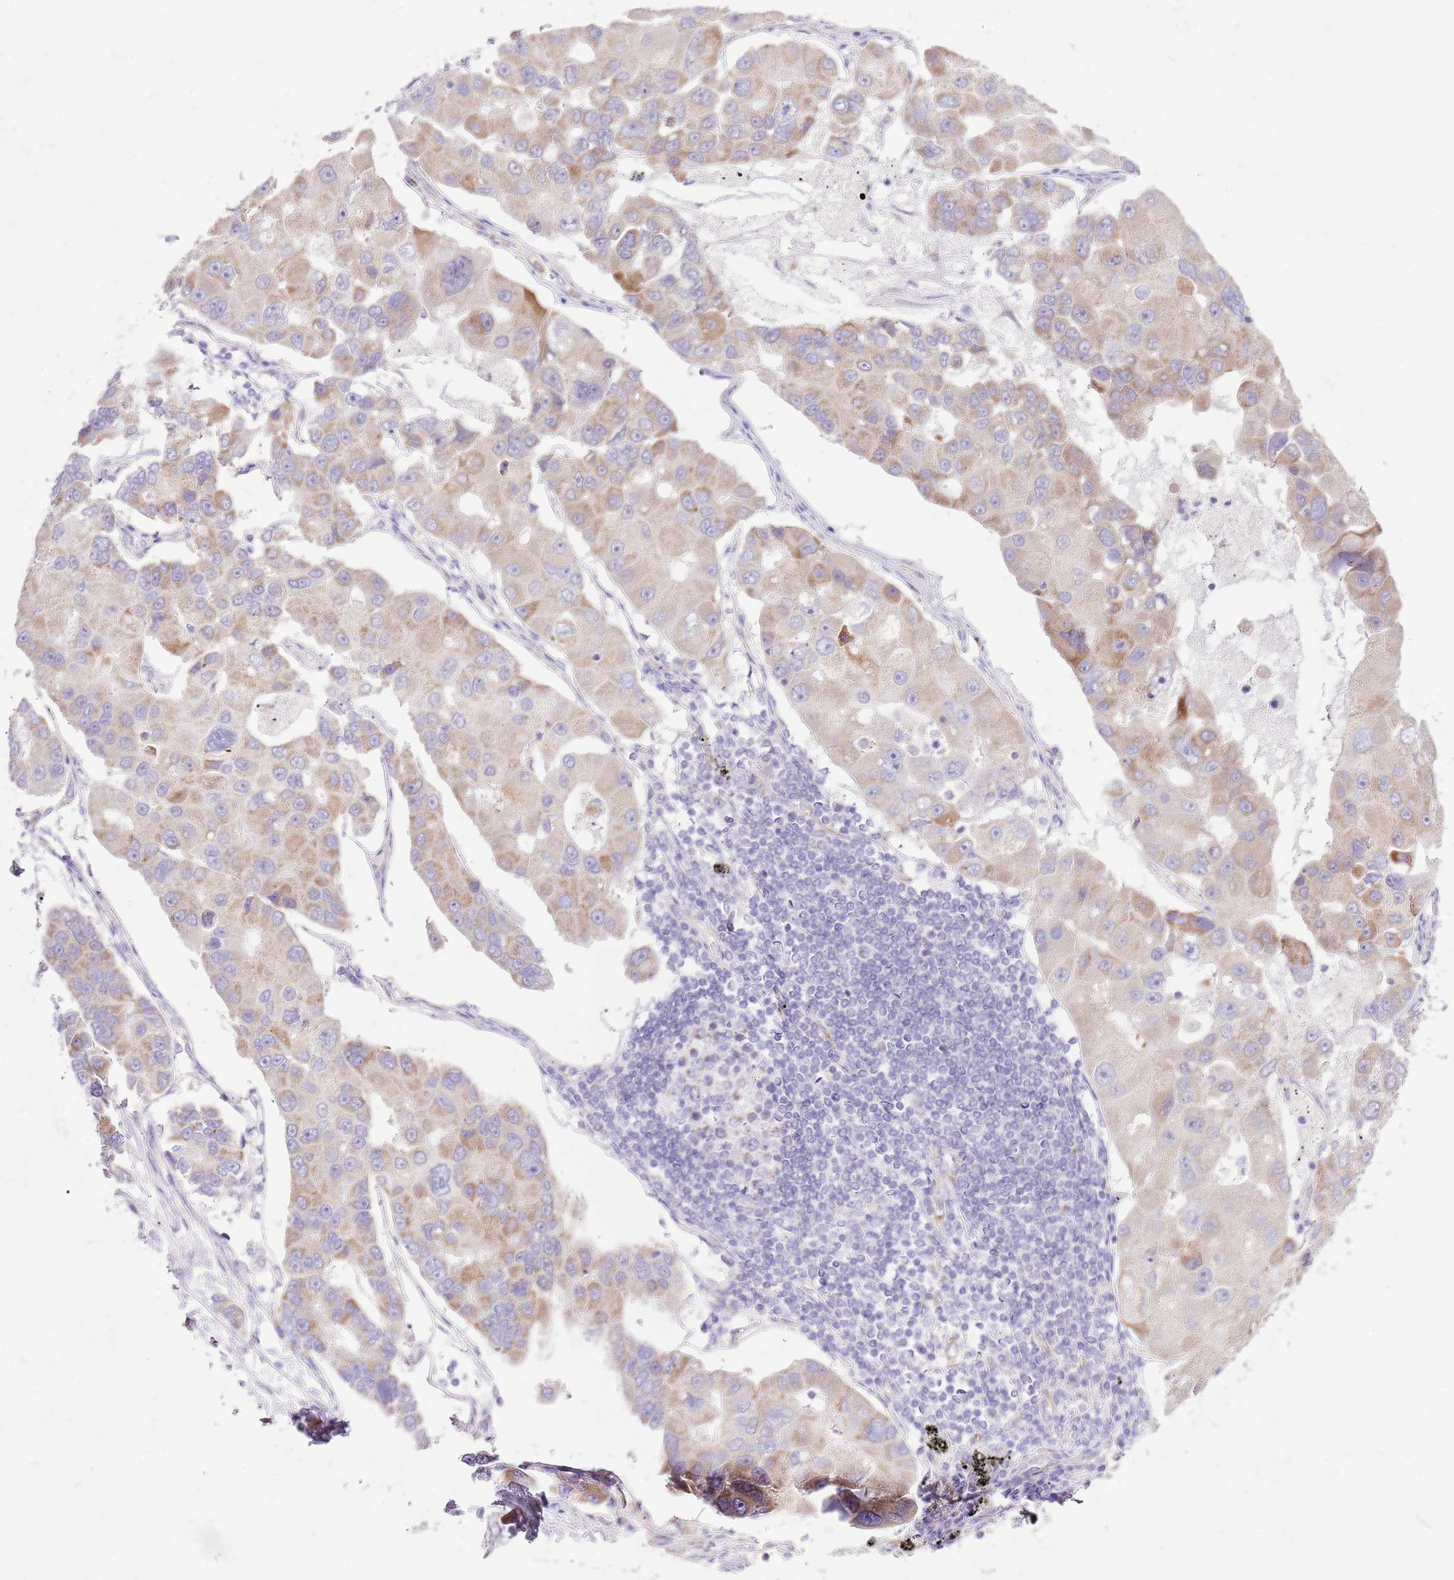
{"staining": {"intensity": "moderate", "quantity": "<25%", "location": "cytoplasmic/membranous"}, "tissue": "lung cancer", "cell_type": "Tumor cells", "image_type": "cancer", "snomed": [{"axis": "morphology", "description": "Adenocarcinoma, NOS"}, {"axis": "topography", "description": "Lung"}], "caption": "This image demonstrates immunohistochemistry staining of human adenocarcinoma (lung), with low moderate cytoplasmic/membranous expression in approximately <25% of tumor cells.", "gene": "OAZ2", "patient": {"sex": "female", "age": 54}}